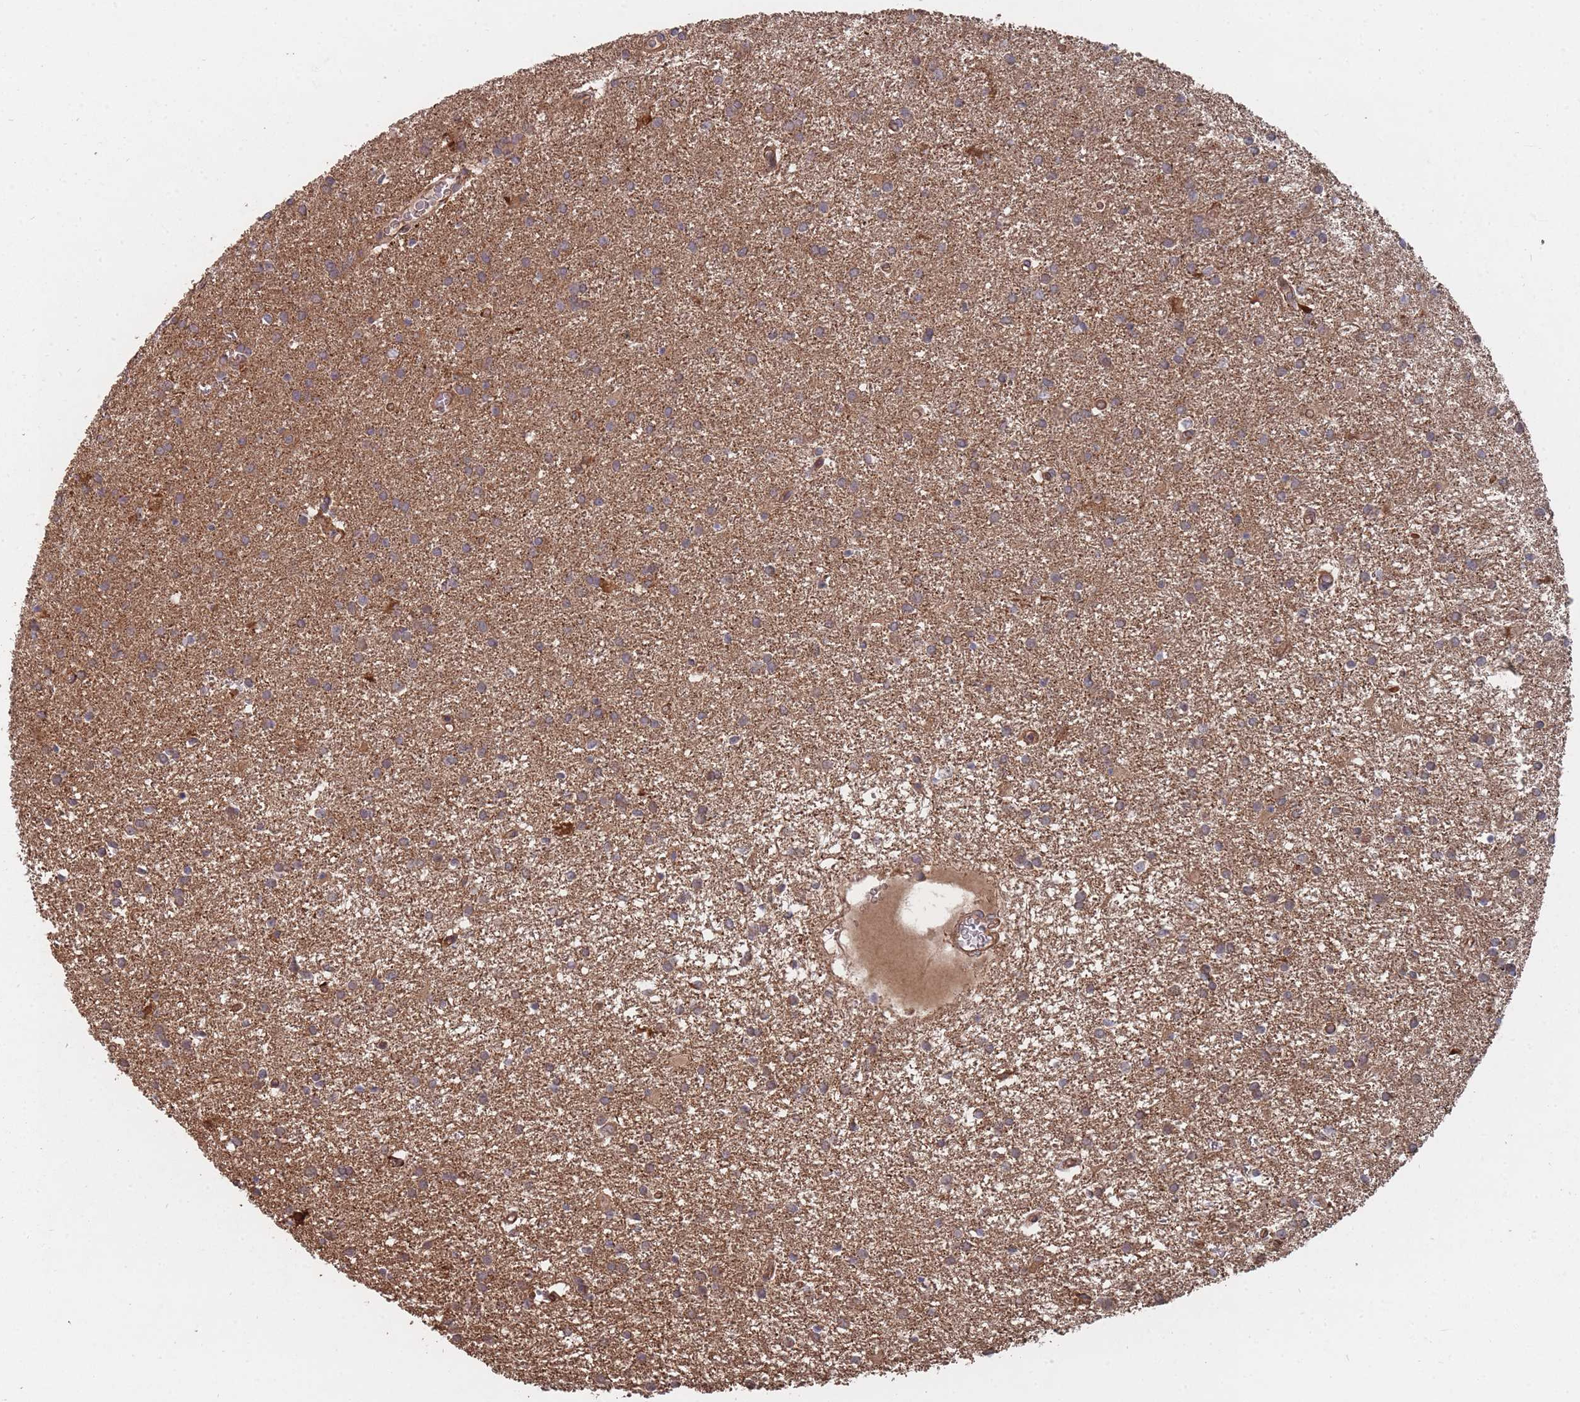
{"staining": {"intensity": "moderate", "quantity": ">75%", "location": "cytoplasmic/membranous"}, "tissue": "glioma", "cell_type": "Tumor cells", "image_type": "cancer", "snomed": [{"axis": "morphology", "description": "Glioma, malignant, High grade"}, {"axis": "topography", "description": "Brain"}], "caption": "High-magnification brightfield microscopy of glioma stained with DAB (brown) and counterstained with hematoxylin (blue). tumor cells exhibit moderate cytoplasmic/membranous positivity is seen in approximately>75% of cells.", "gene": "THSD7B", "patient": {"sex": "female", "age": 50}}